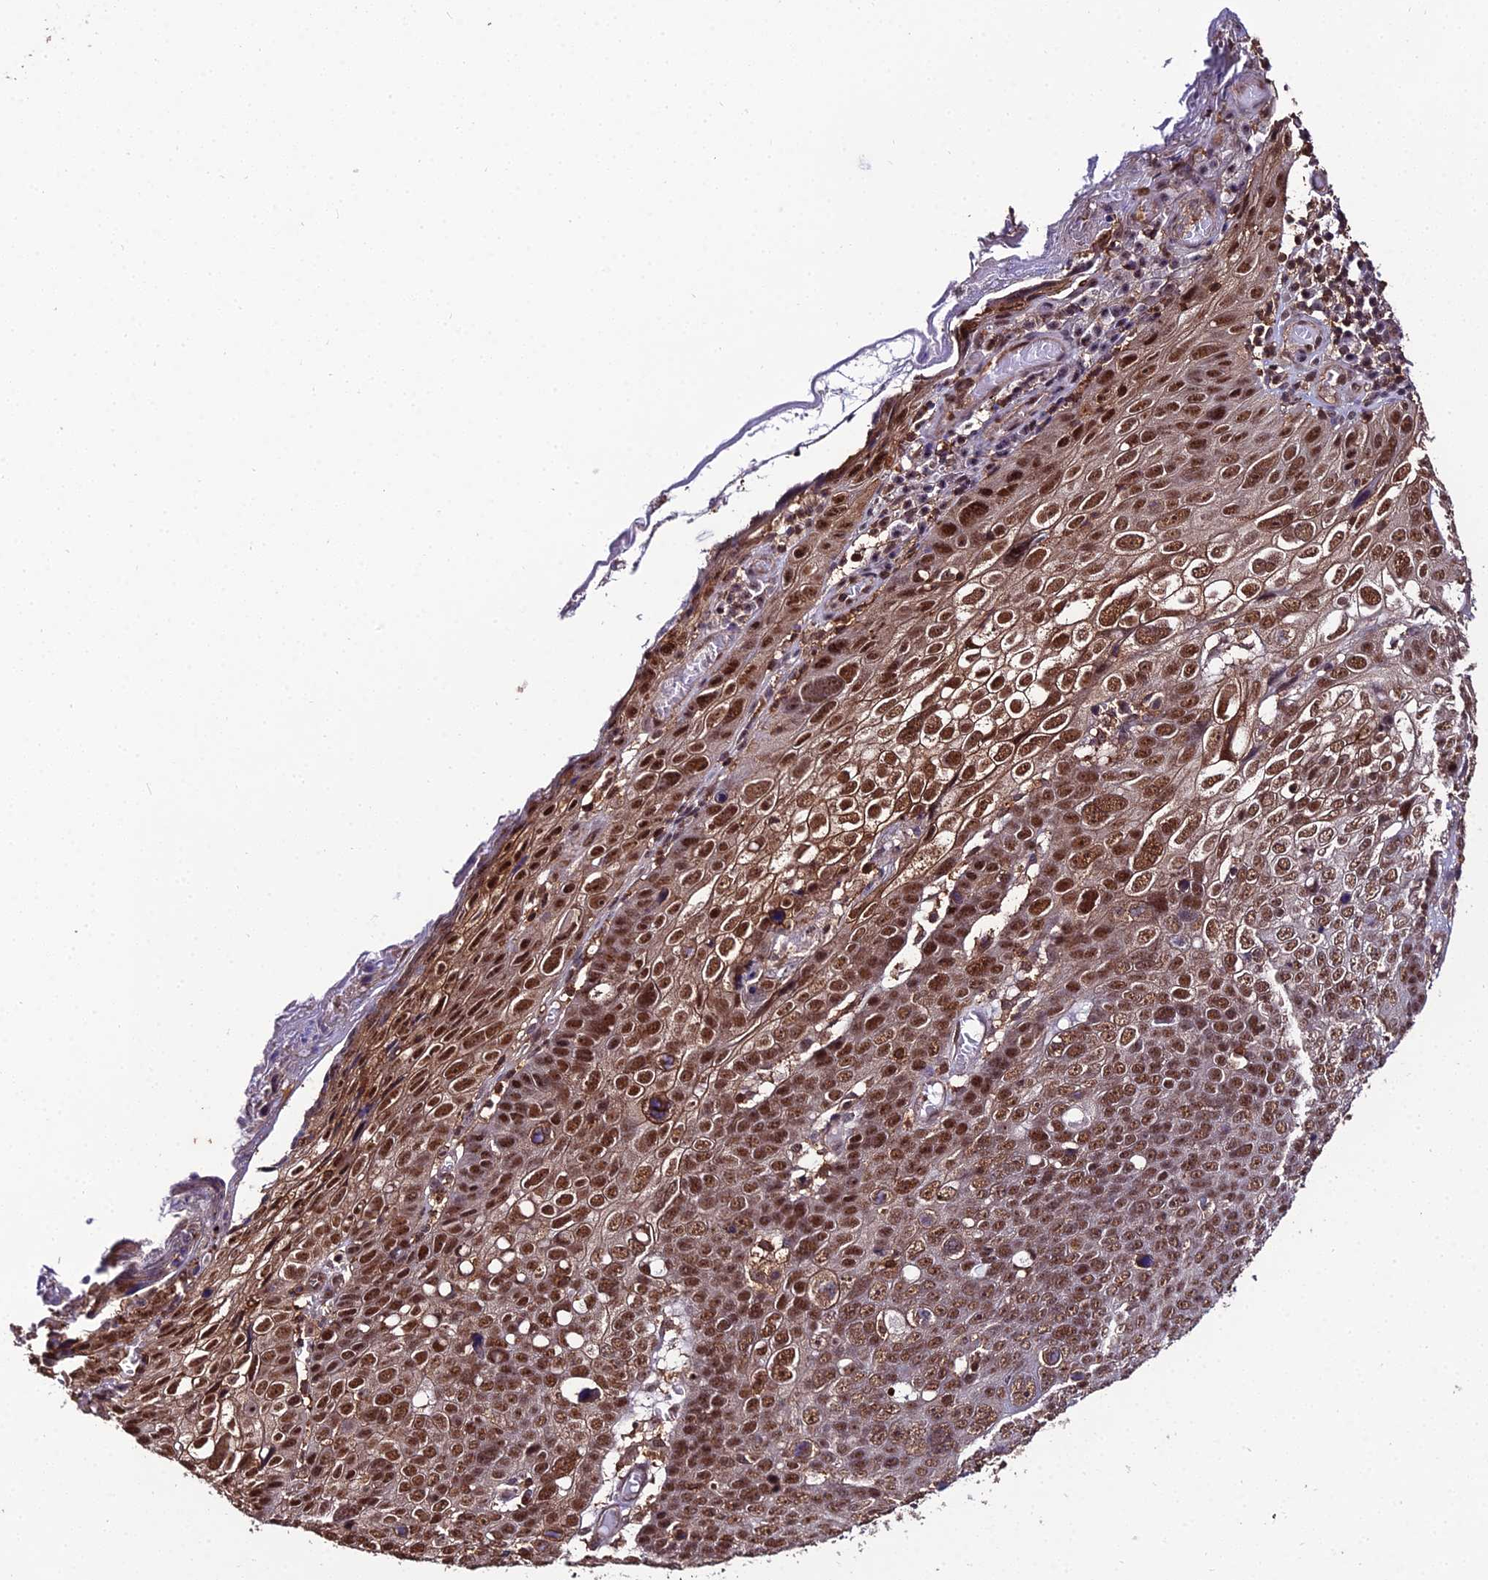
{"staining": {"intensity": "moderate", "quantity": ">75%", "location": "cytoplasmic/membranous,nuclear"}, "tissue": "skin cancer", "cell_type": "Tumor cells", "image_type": "cancer", "snomed": [{"axis": "morphology", "description": "Squamous cell carcinoma, NOS"}, {"axis": "topography", "description": "Skin"}], "caption": "Brown immunohistochemical staining in skin cancer (squamous cell carcinoma) demonstrates moderate cytoplasmic/membranous and nuclear expression in approximately >75% of tumor cells.", "gene": "PPP4C", "patient": {"sex": "male", "age": 71}}